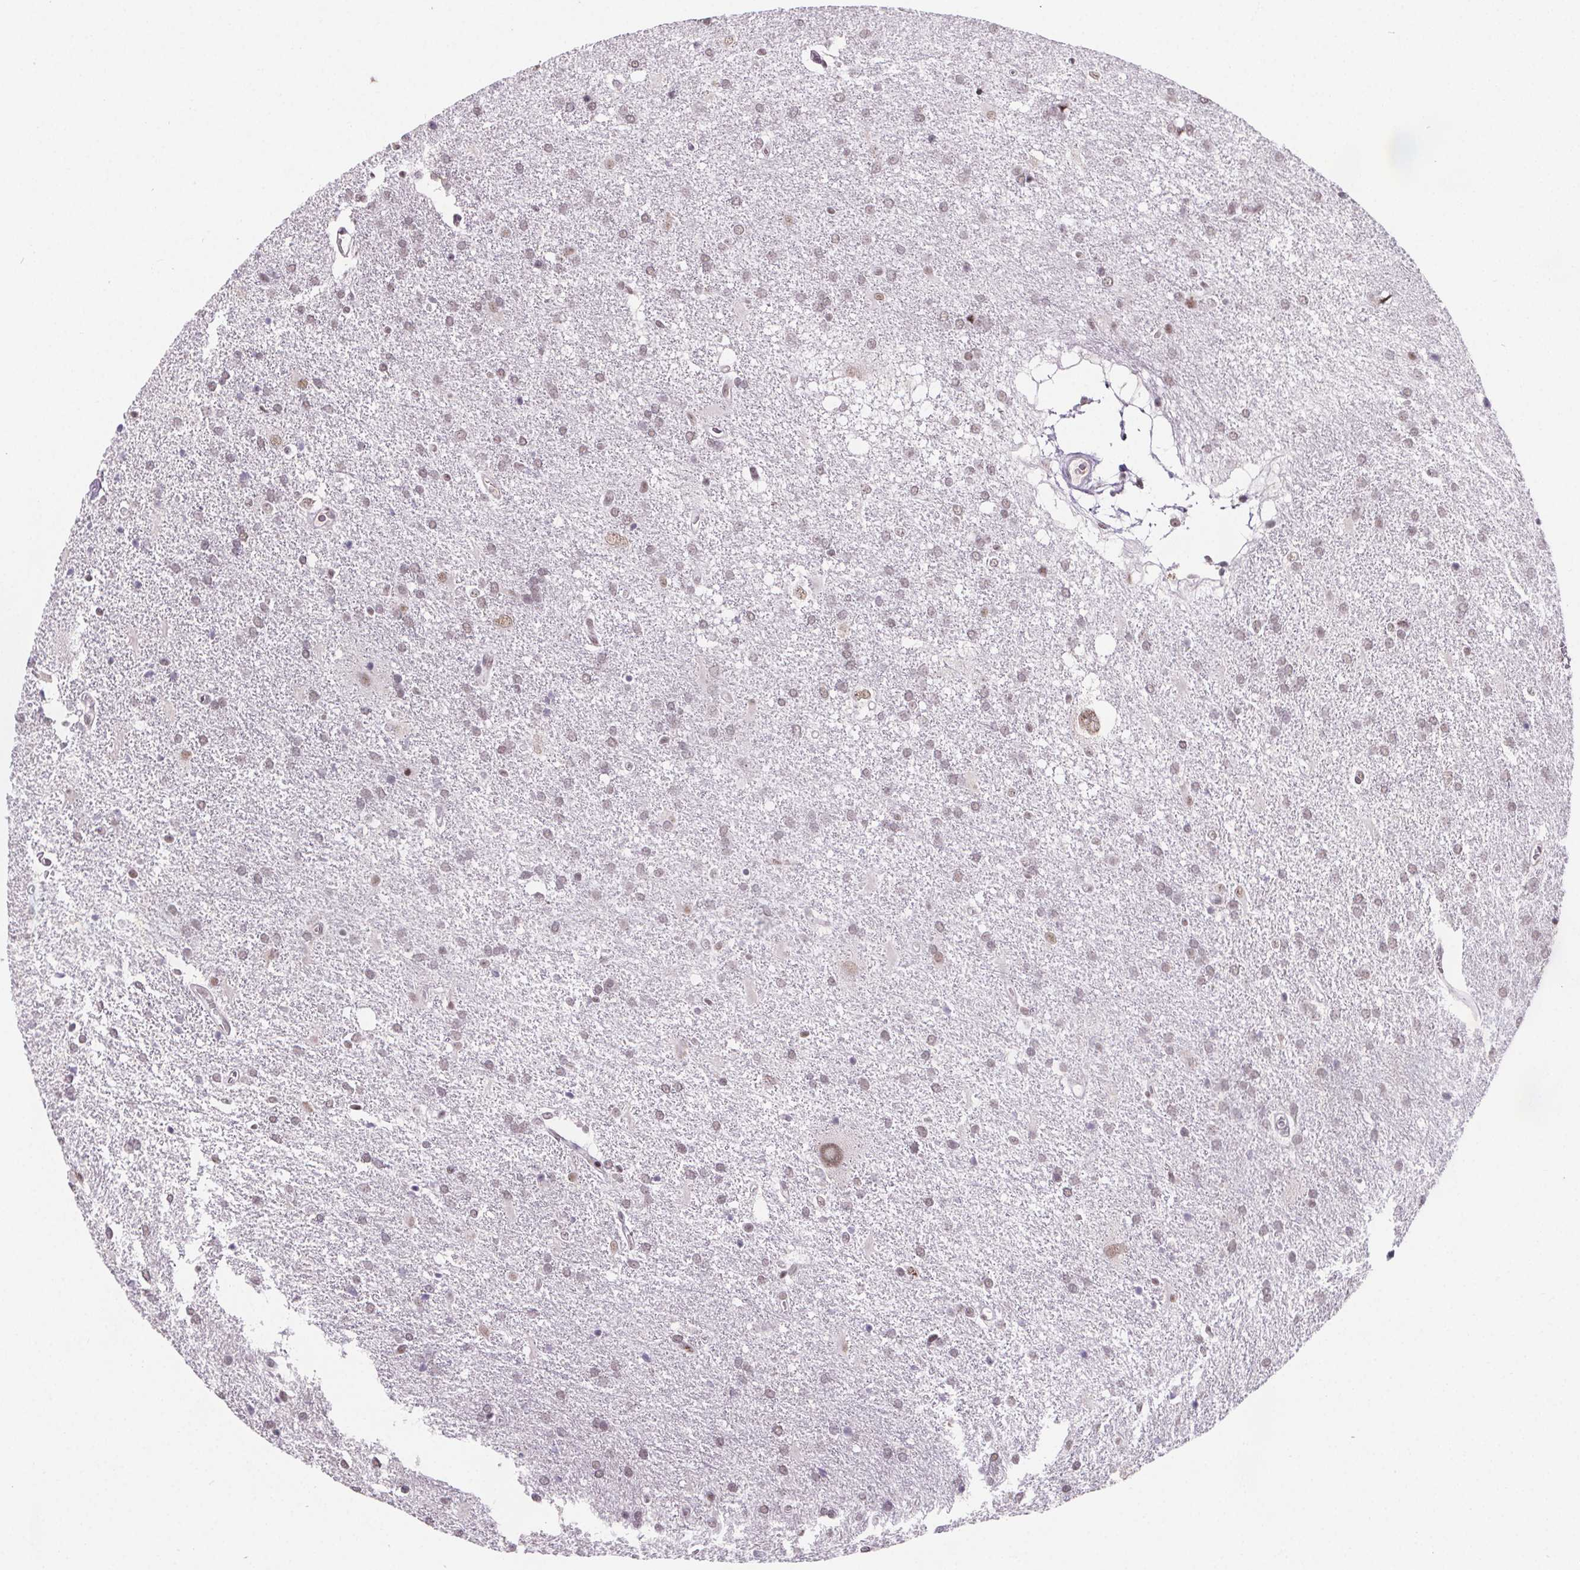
{"staining": {"intensity": "weak", "quantity": ">75%", "location": "nuclear"}, "tissue": "glioma", "cell_type": "Tumor cells", "image_type": "cancer", "snomed": [{"axis": "morphology", "description": "Glioma, malignant, Low grade"}, {"axis": "topography", "description": "Brain"}], "caption": "Protein expression by IHC demonstrates weak nuclear expression in about >75% of tumor cells in glioma.", "gene": "ZNF572", "patient": {"sex": "male", "age": 66}}